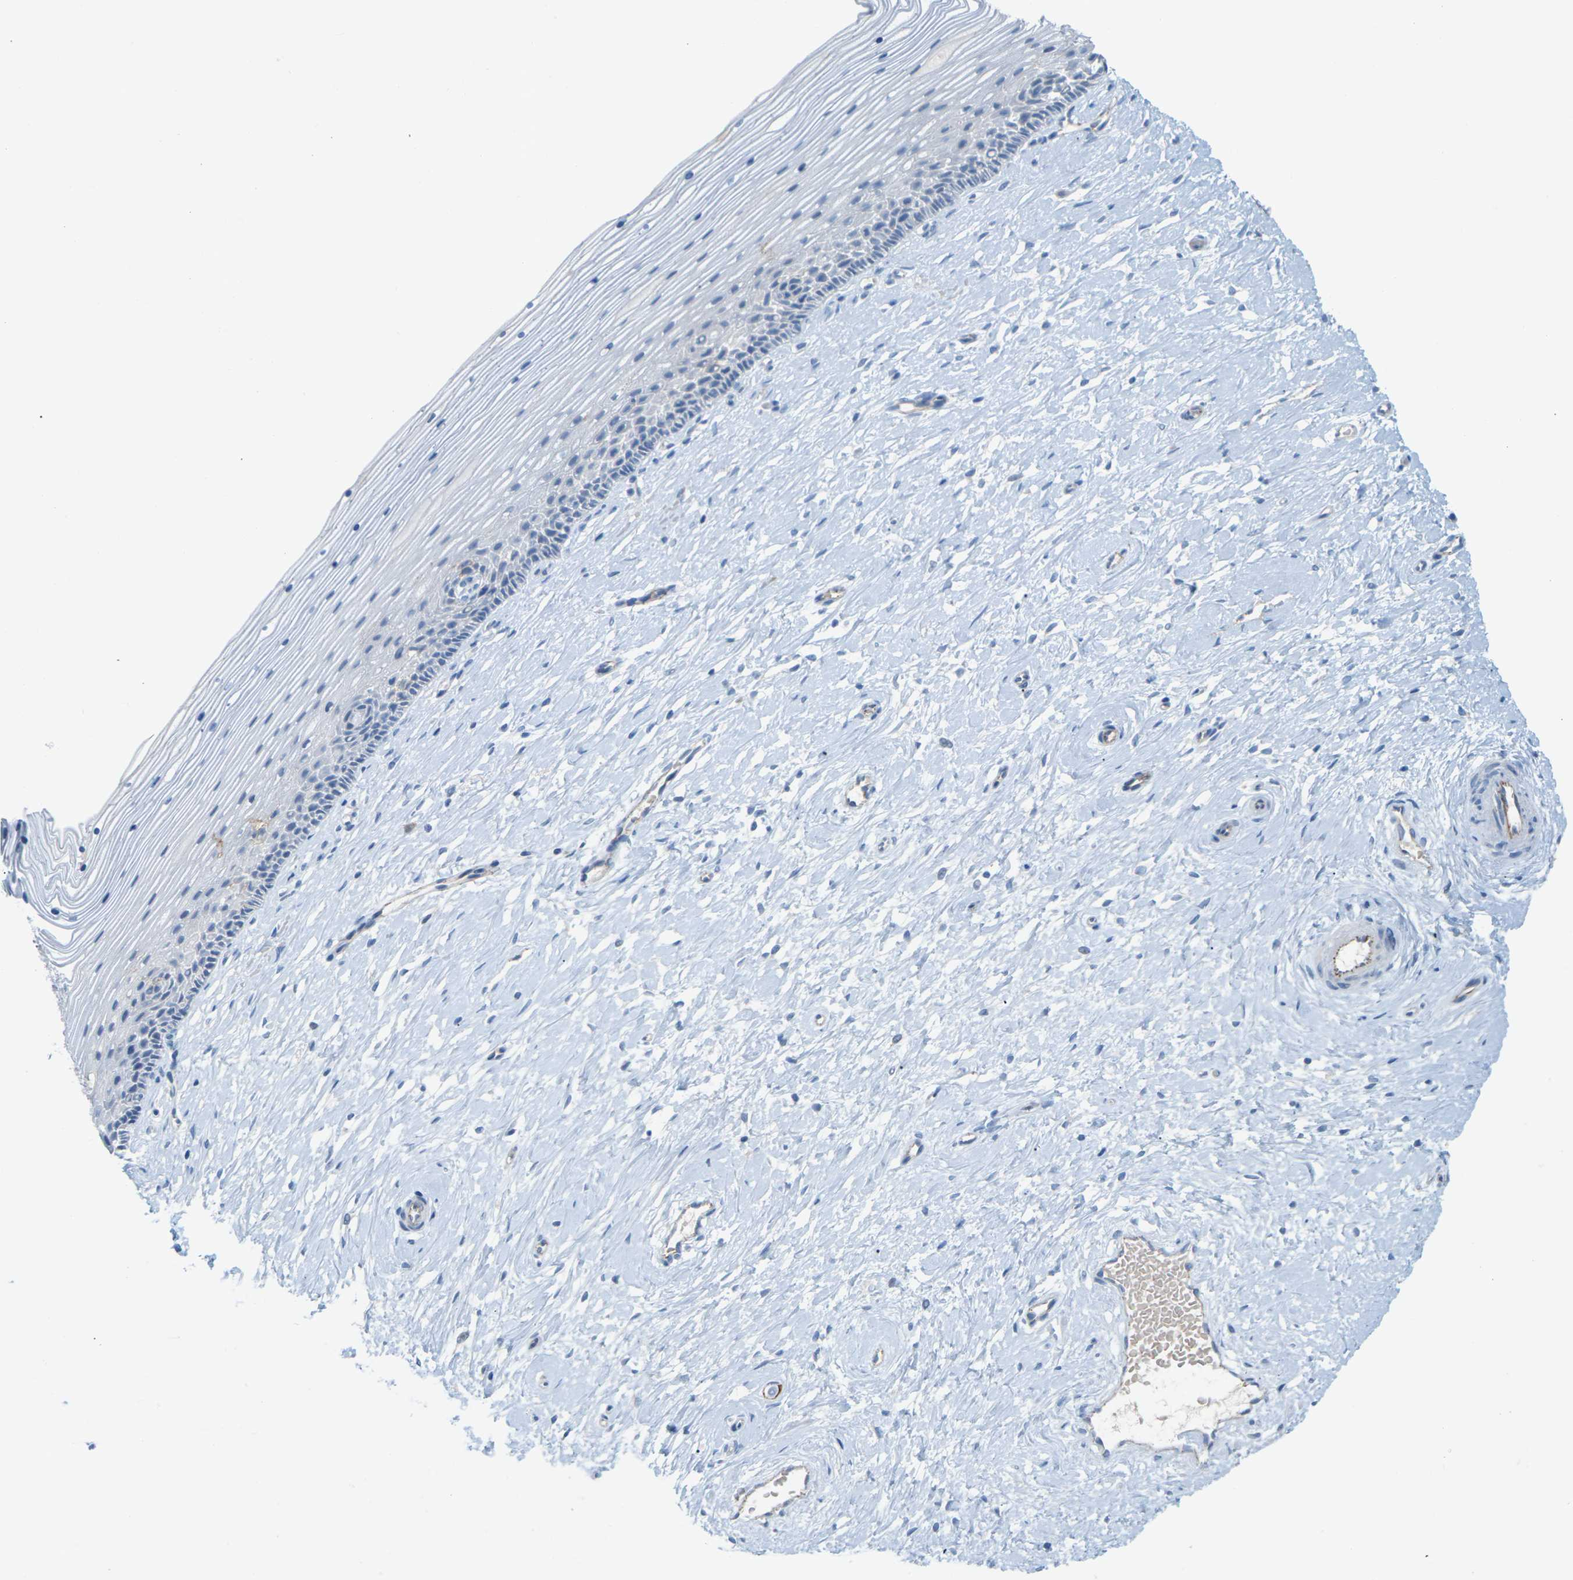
{"staining": {"intensity": "negative", "quantity": "none", "location": "none"}, "tissue": "cervix", "cell_type": "Squamous epithelial cells", "image_type": "normal", "snomed": [{"axis": "morphology", "description": "Normal tissue, NOS"}, {"axis": "topography", "description": "Cervix"}], "caption": "This is an immunohistochemistry micrograph of normal human cervix. There is no staining in squamous epithelial cells.", "gene": "CLDN3", "patient": {"sex": "female", "age": 39}}